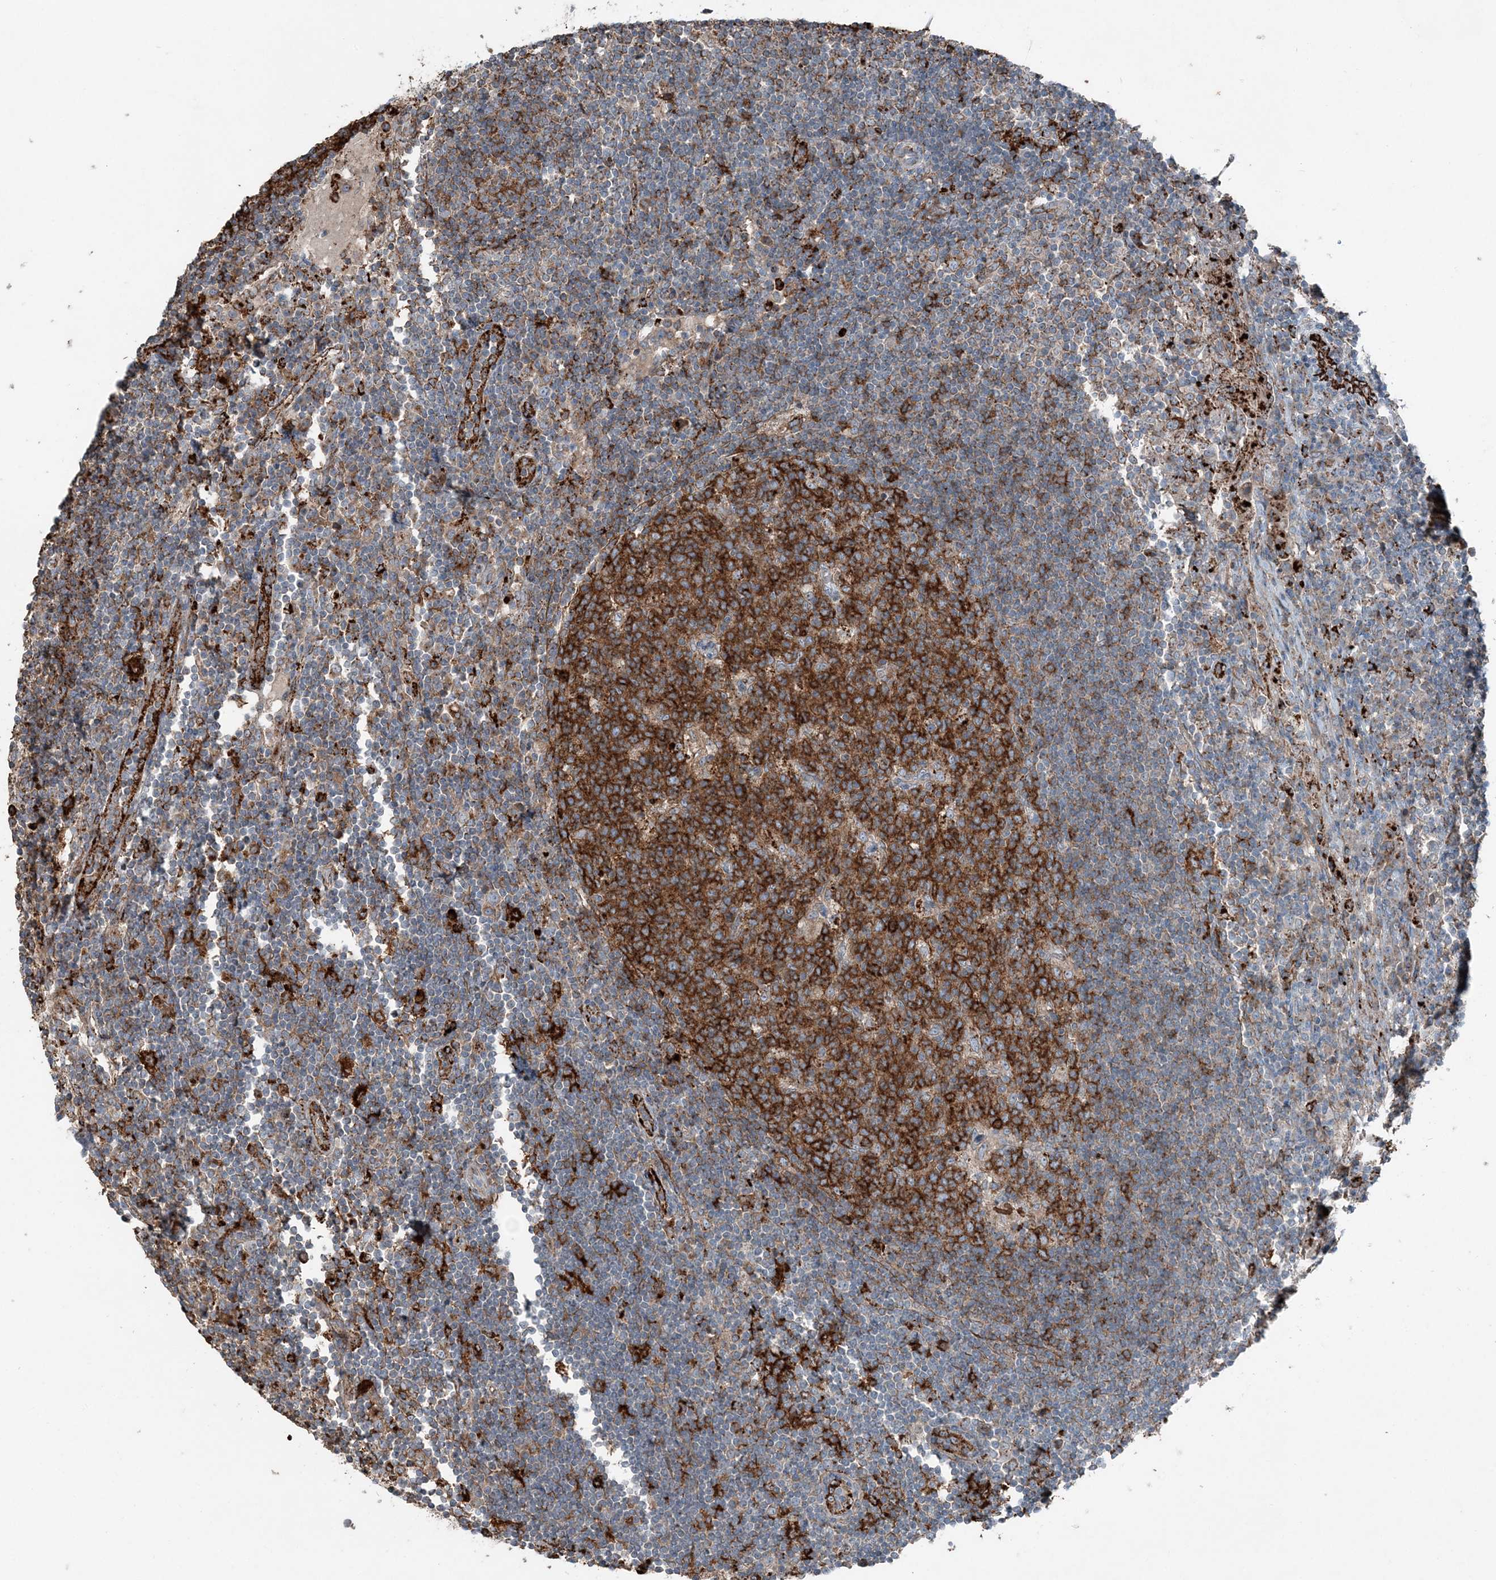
{"staining": {"intensity": "strong", "quantity": ">75%", "location": "cytoplasmic/membranous"}, "tissue": "lymph node", "cell_type": "Germinal center cells", "image_type": "normal", "snomed": [{"axis": "morphology", "description": "Normal tissue, NOS"}, {"axis": "topography", "description": "Lymph node"}], "caption": "Normal lymph node shows strong cytoplasmic/membranous expression in about >75% of germinal center cells, visualized by immunohistochemistry. Using DAB (brown) and hematoxylin (blue) stains, captured at high magnification using brightfield microscopy.", "gene": "KY", "patient": {"sex": "female", "age": 53}}